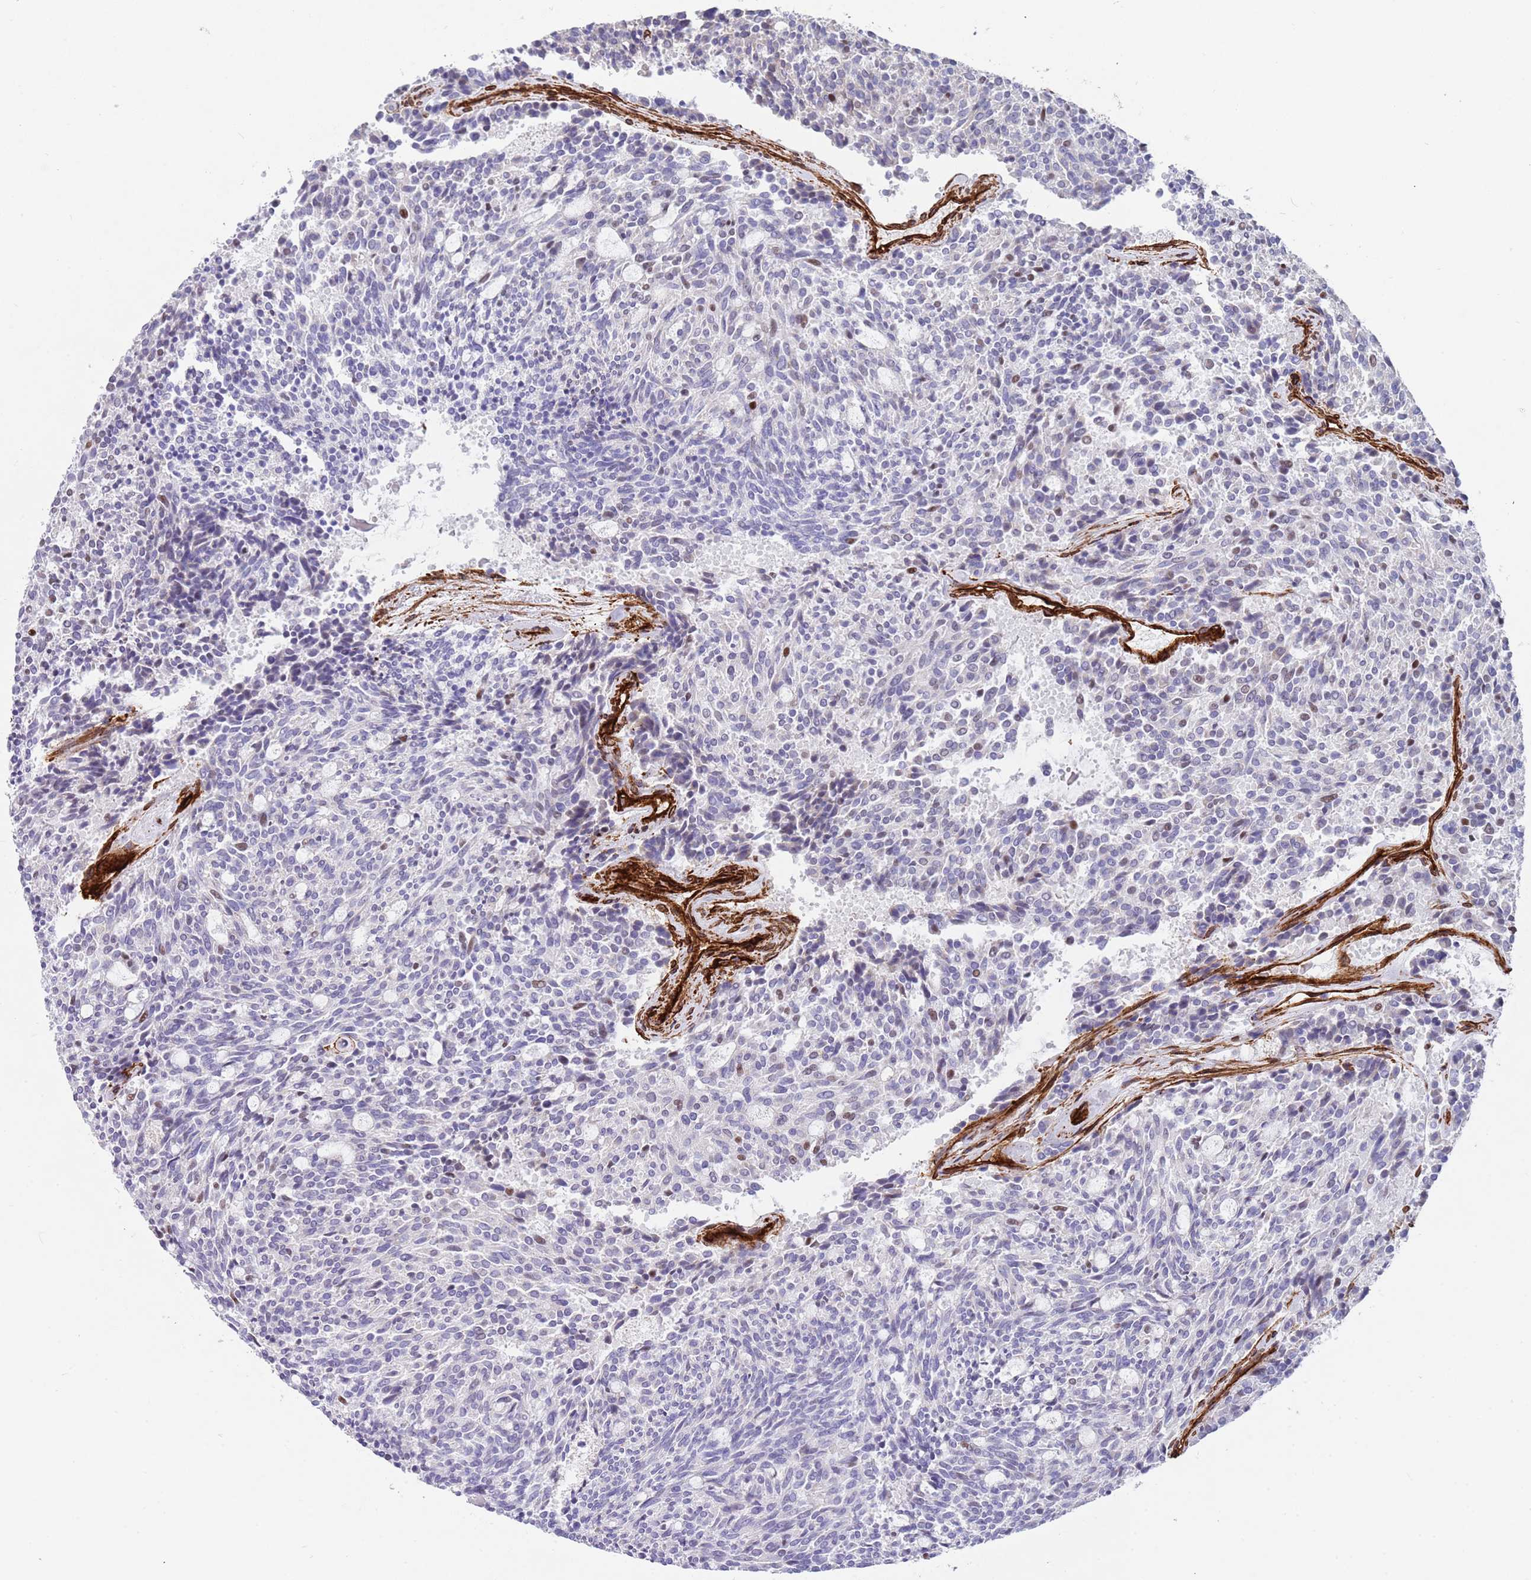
{"staining": {"intensity": "negative", "quantity": "none", "location": "none"}, "tissue": "carcinoid", "cell_type": "Tumor cells", "image_type": "cancer", "snomed": [{"axis": "morphology", "description": "Carcinoid, malignant, NOS"}, {"axis": "topography", "description": "Pancreas"}], "caption": "IHC image of neoplastic tissue: carcinoid (malignant) stained with DAB (3,3'-diaminobenzidine) displays no significant protein positivity in tumor cells.", "gene": "CAV2", "patient": {"sex": "female", "age": 54}}